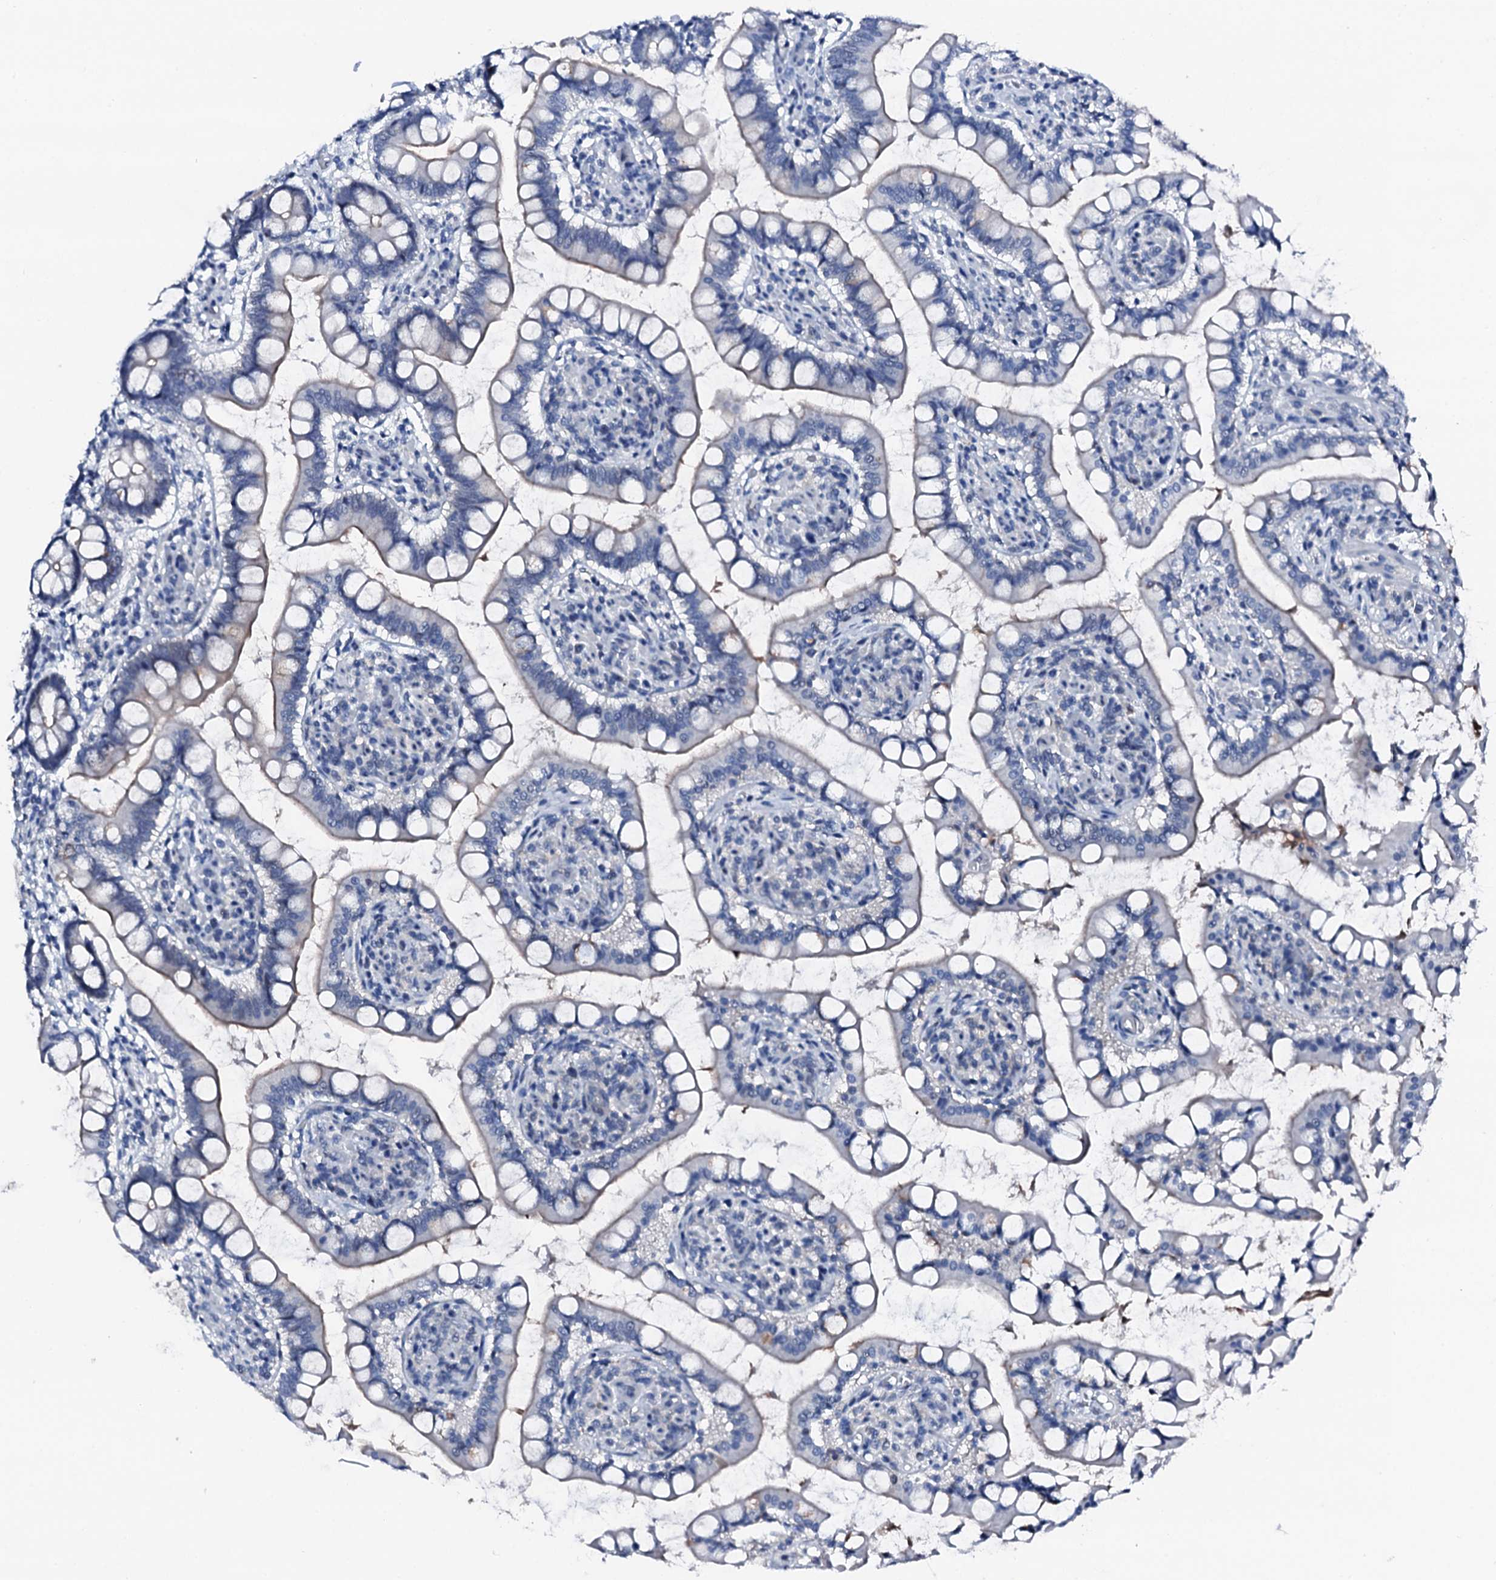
{"staining": {"intensity": "weak", "quantity": "25%-75%", "location": "cytoplasmic/membranous"}, "tissue": "small intestine", "cell_type": "Glandular cells", "image_type": "normal", "snomed": [{"axis": "morphology", "description": "Normal tissue, NOS"}, {"axis": "topography", "description": "Small intestine"}], "caption": "Weak cytoplasmic/membranous protein expression is seen in about 25%-75% of glandular cells in small intestine.", "gene": "TRAFD1", "patient": {"sex": "male", "age": 52}}